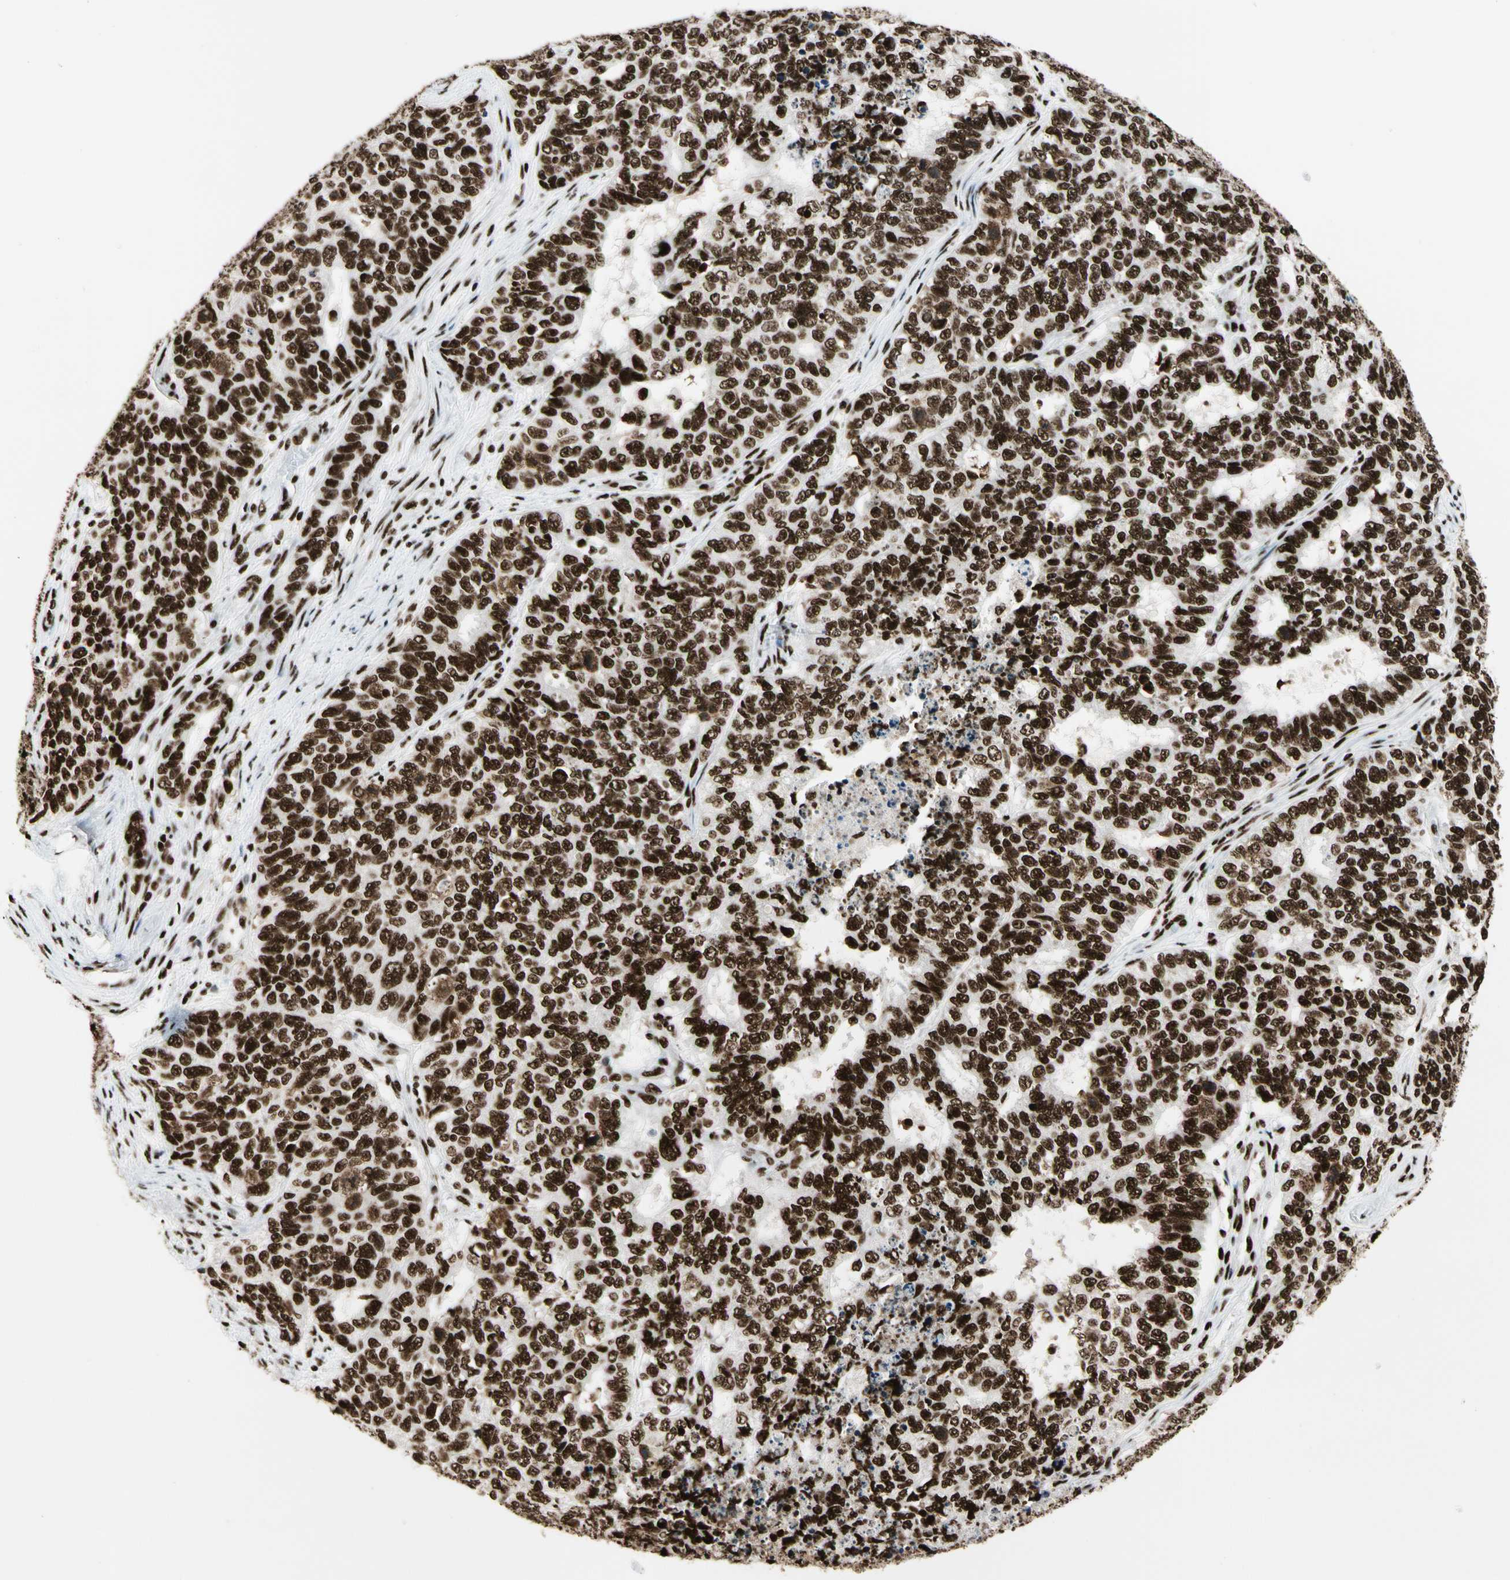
{"staining": {"intensity": "strong", "quantity": ">75%", "location": "nuclear"}, "tissue": "cervical cancer", "cell_type": "Tumor cells", "image_type": "cancer", "snomed": [{"axis": "morphology", "description": "Squamous cell carcinoma, NOS"}, {"axis": "topography", "description": "Cervix"}], "caption": "Immunohistochemistry histopathology image of neoplastic tissue: cervical cancer stained using immunohistochemistry reveals high levels of strong protein expression localized specifically in the nuclear of tumor cells, appearing as a nuclear brown color.", "gene": "CCAR1", "patient": {"sex": "female", "age": 63}}